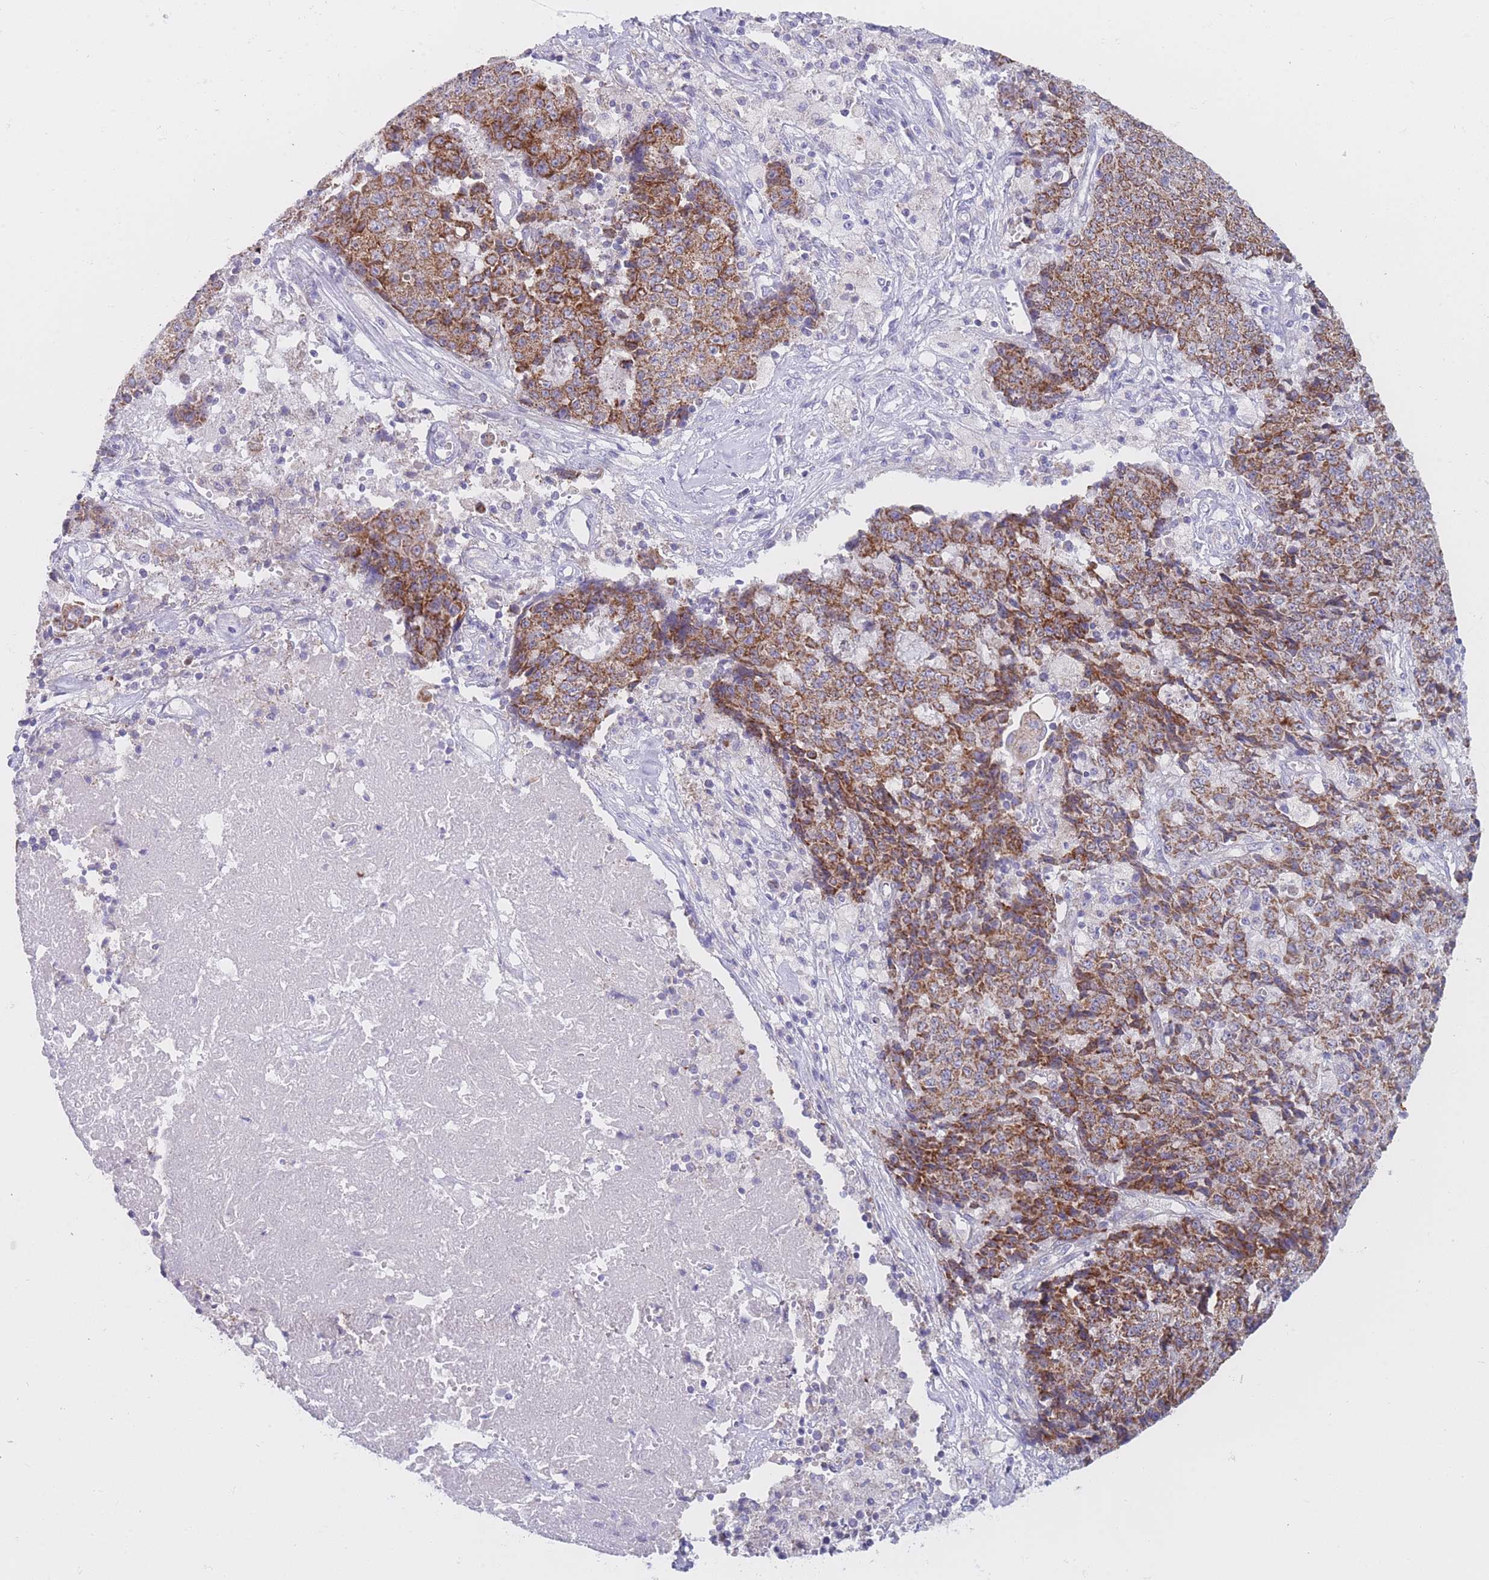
{"staining": {"intensity": "moderate", "quantity": ">75%", "location": "cytoplasmic/membranous"}, "tissue": "ovarian cancer", "cell_type": "Tumor cells", "image_type": "cancer", "snomed": [{"axis": "morphology", "description": "Carcinoma, endometroid"}, {"axis": "topography", "description": "Ovary"}], "caption": "Protein expression analysis of ovarian endometroid carcinoma demonstrates moderate cytoplasmic/membranous positivity in approximately >75% of tumor cells.", "gene": "MRPS14", "patient": {"sex": "female", "age": 42}}